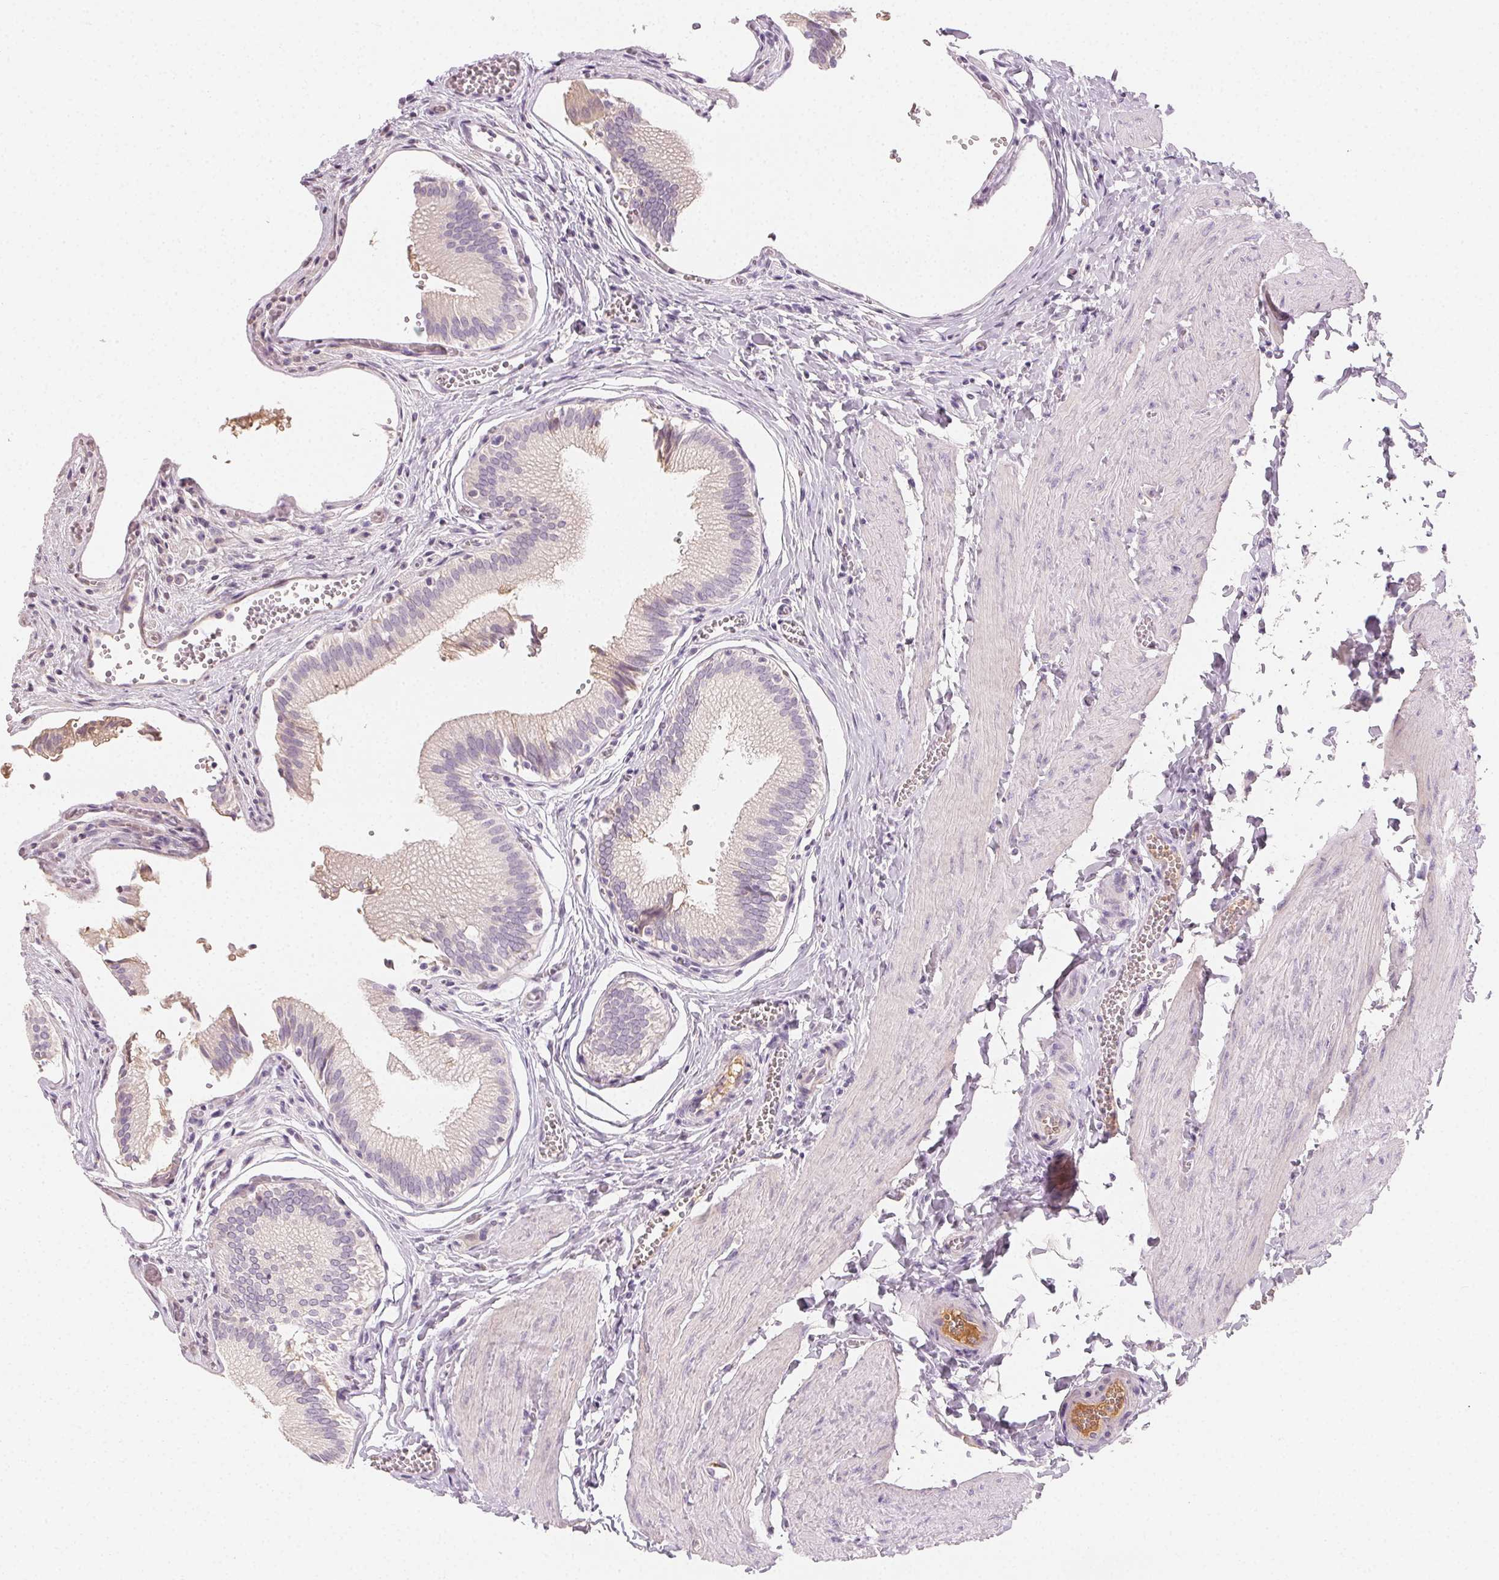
{"staining": {"intensity": "negative", "quantity": "none", "location": "none"}, "tissue": "gallbladder", "cell_type": "Glandular cells", "image_type": "normal", "snomed": [{"axis": "morphology", "description": "Normal tissue, NOS"}, {"axis": "topography", "description": "Gallbladder"}, {"axis": "topography", "description": "Peripheral nerve tissue"}], "caption": "Immunohistochemistry photomicrograph of benign gallbladder: gallbladder stained with DAB demonstrates no significant protein expression in glandular cells.", "gene": "AFM", "patient": {"sex": "male", "age": 17}}